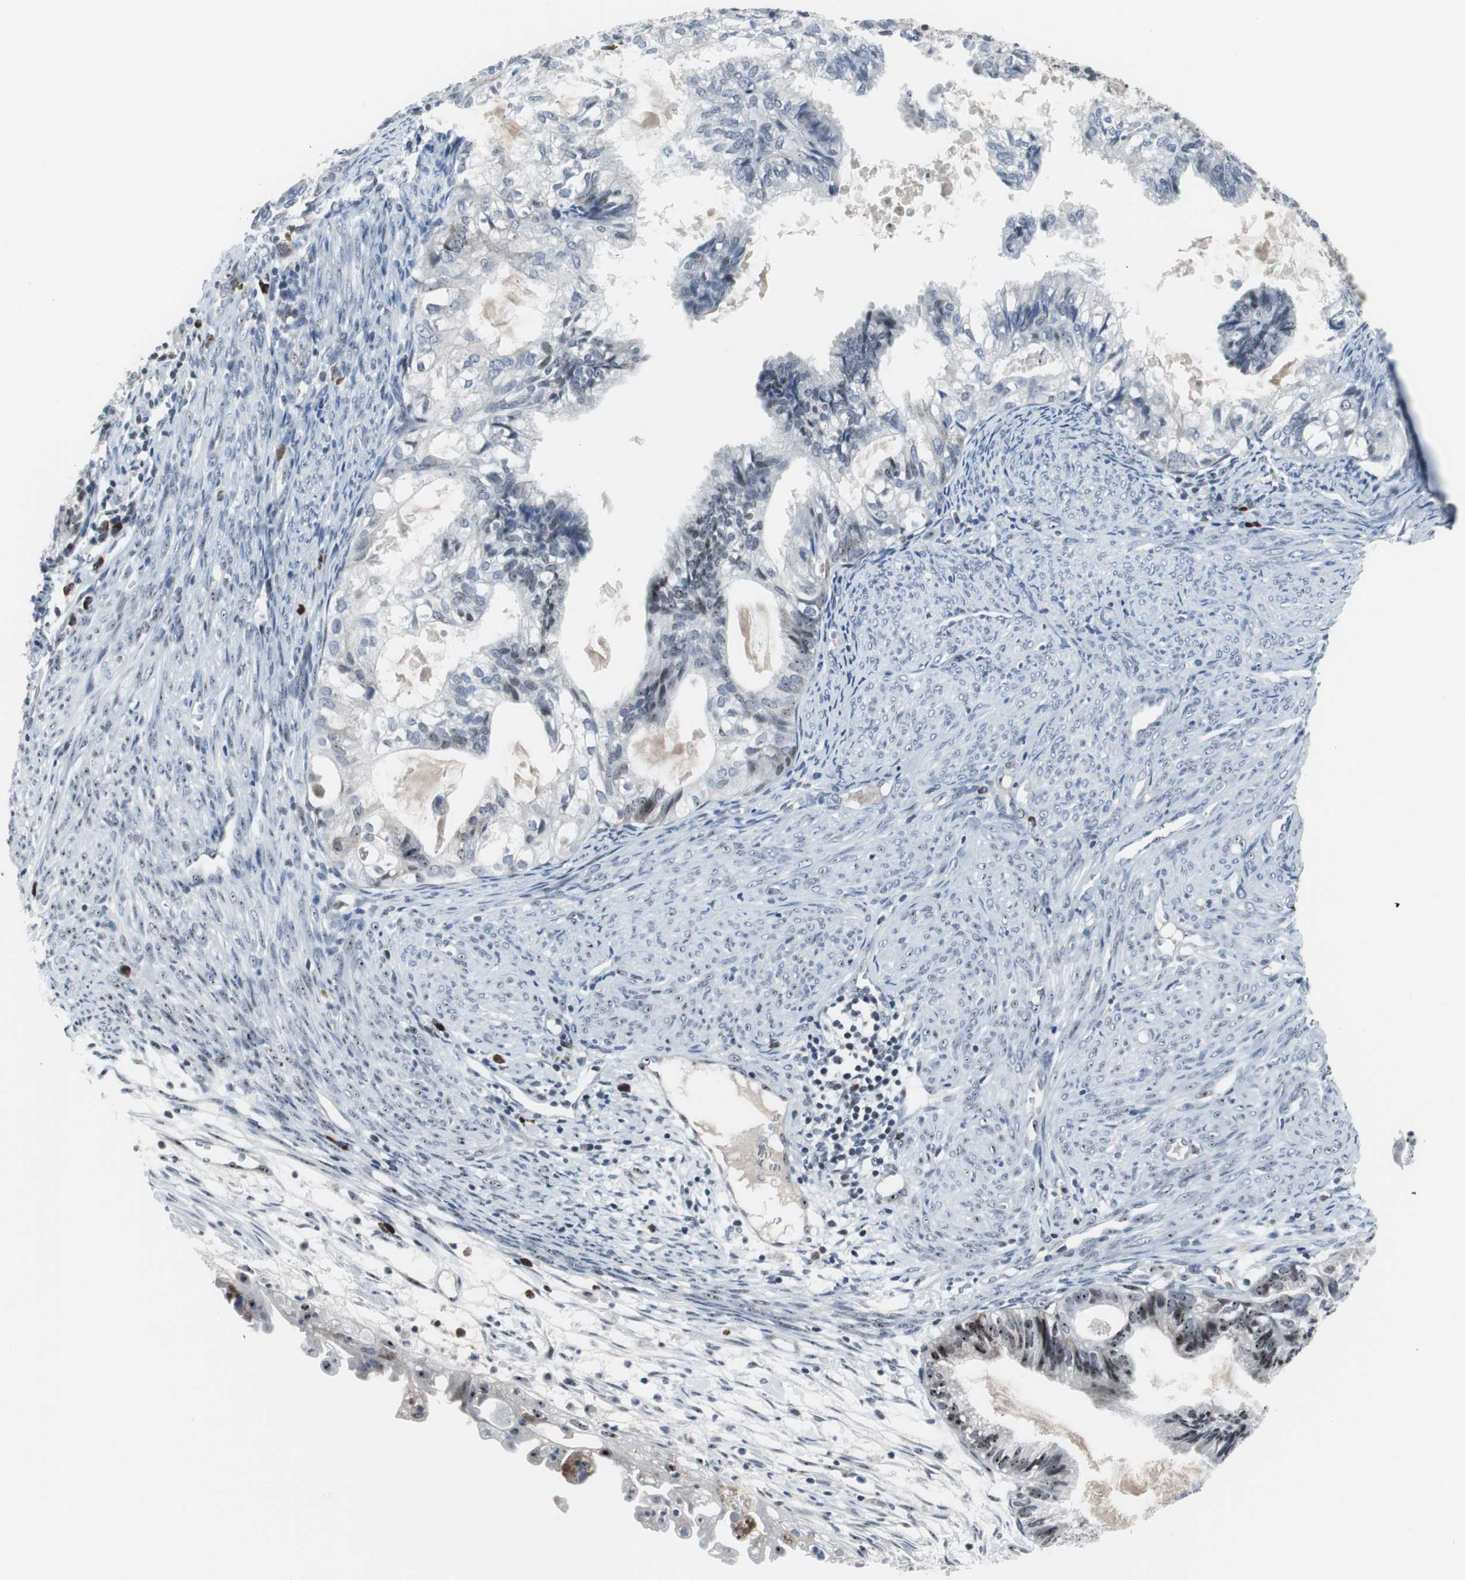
{"staining": {"intensity": "moderate", "quantity": "<25%", "location": "nuclear"}, "tissue": "cervical cancer", "cell_type": "Tumor cells", "image_type": "cancer", "snomed": [{"axis": "morphology", "description": "Normal tissue, NOS"}, {"axis": "morphology", "description": "Adenocarcinoma, NOS"}, {"axis": "topography", "description": "Cervix"}, {"axis": "topography", "description": "Endometrium"}], "caption": "The photomicrograph exhibits immunohistochemical staining of cervical cancer. There is moderate nuclear positivity is seen in approximately <25% of tumor cells.", "gene": "DOK1", "patient": {"sex": "female", "age": 86}}